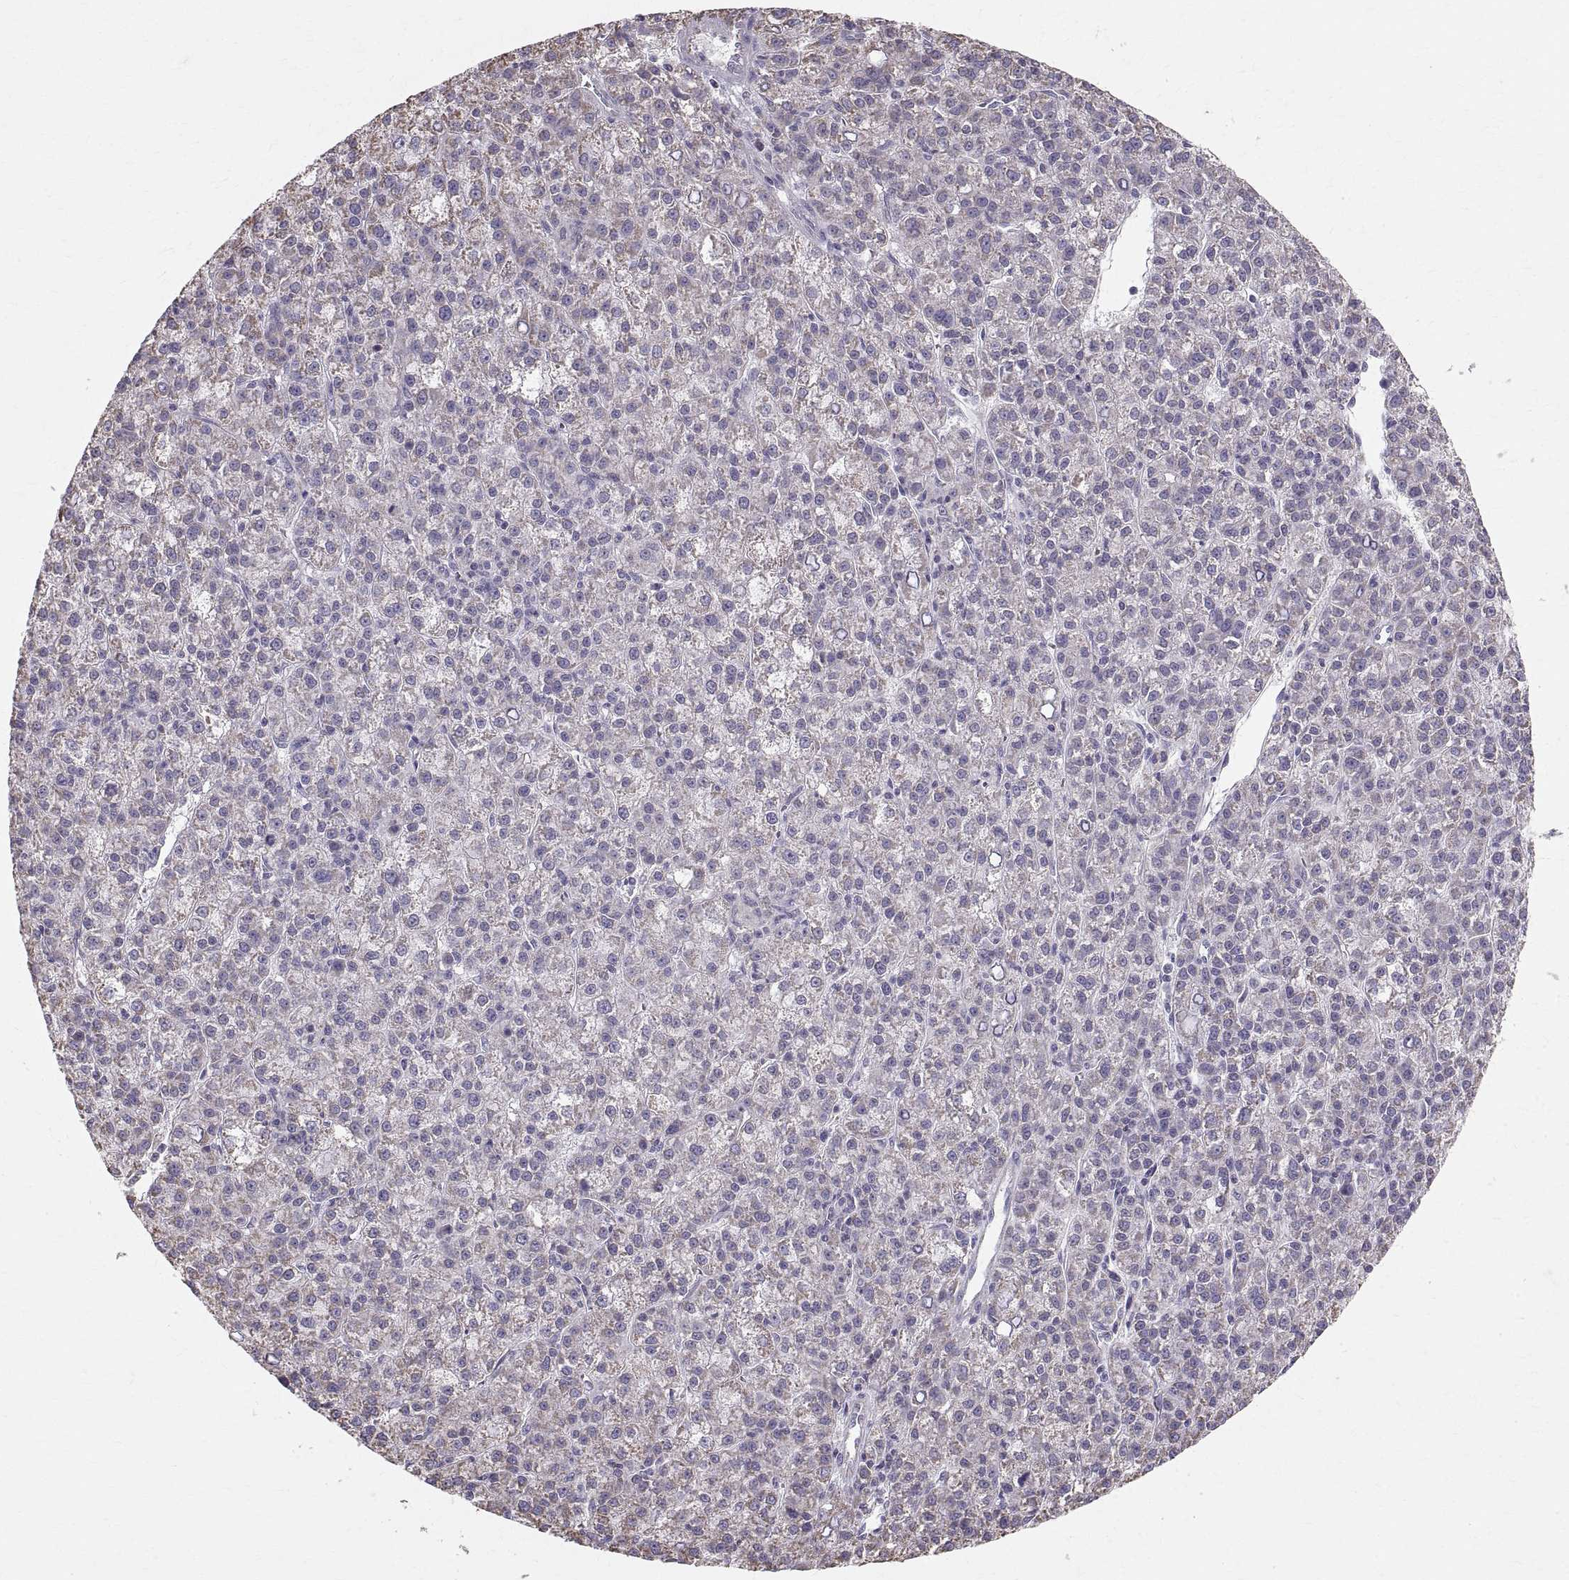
{"staining": {"intensity": "weak", "quantity": "25%-75%", "location": "cytoplasmic/membranous"}, "tissue": "liver cancer", "cell_type": "Tumor cells", "image_type": "cancer", "snomed": [{"axis": "morphology", "description": "Carcinoma, Hepatocellular, NOS"}, {"axis": "topography", "description": "Liver"}], "caption": "Weak cytoplasmic/membranous positivity for a protein is identified in about 25%-75% of tumor cells of liver hepatocellular carcinoma using immunohistochemistry (IHC).", "gene": "STMND1", "patient": {"sex": "female", "age": 60}}